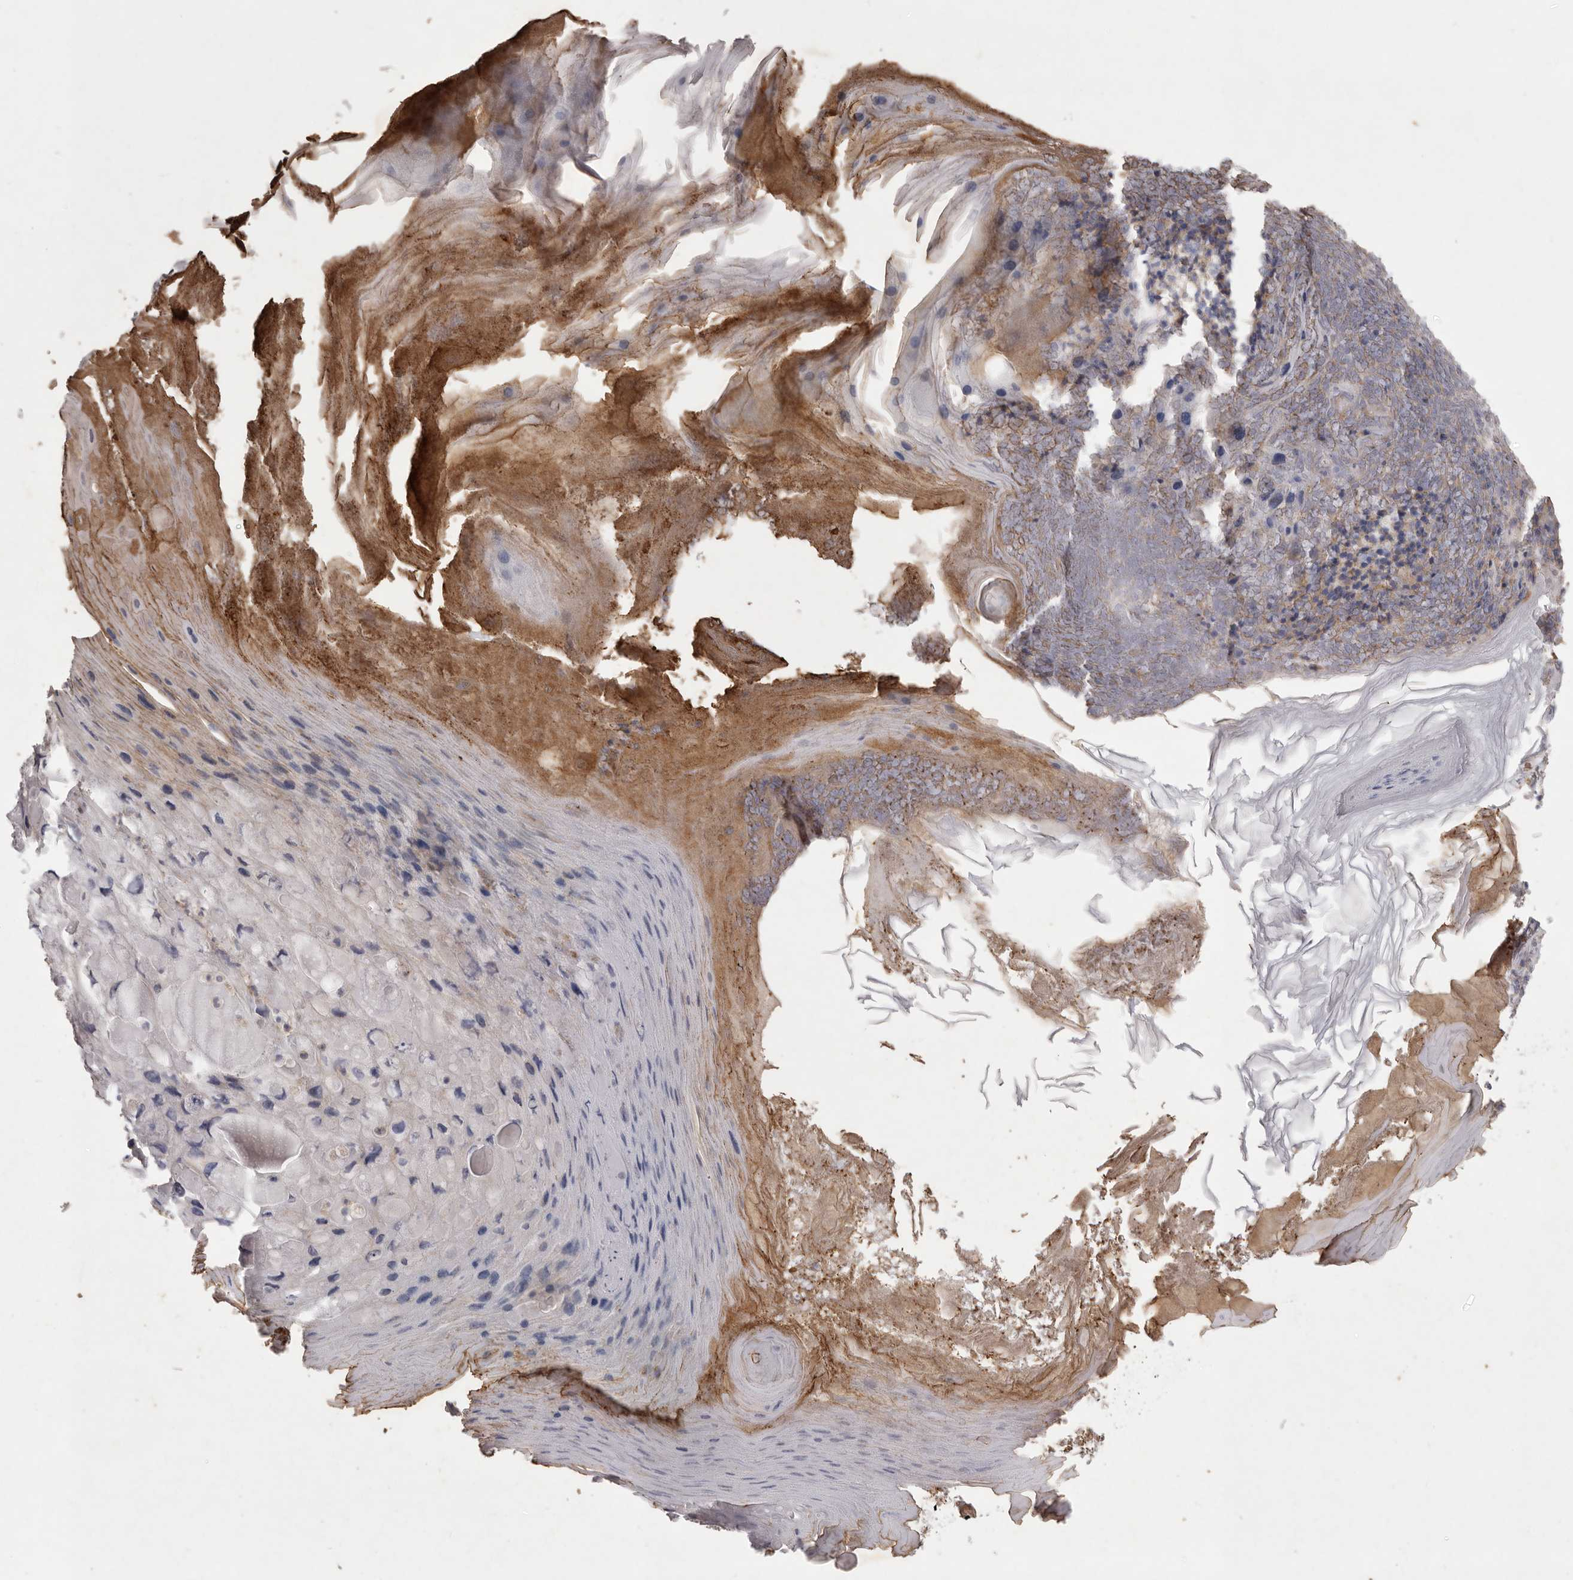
{"staining": {"intensity": "negative", "quantity": "none", "location": "none"}, "tissue": "skin cancer", "cell_type": "Tumor cells", "image_type": "cancer", "snomed": [{"axis": "morphology", "description": "Squamous cell carcinoma, NOS"}, {"axis": "topography", "description": "Skin"}], "caption": "Skin cancer (squamous cell carcinoma) was stained to show a protein in brown. There is no significant expression in tumor cells.", "gene": "NKAIN4", "patient": {"sex": "female", "age": 88}}